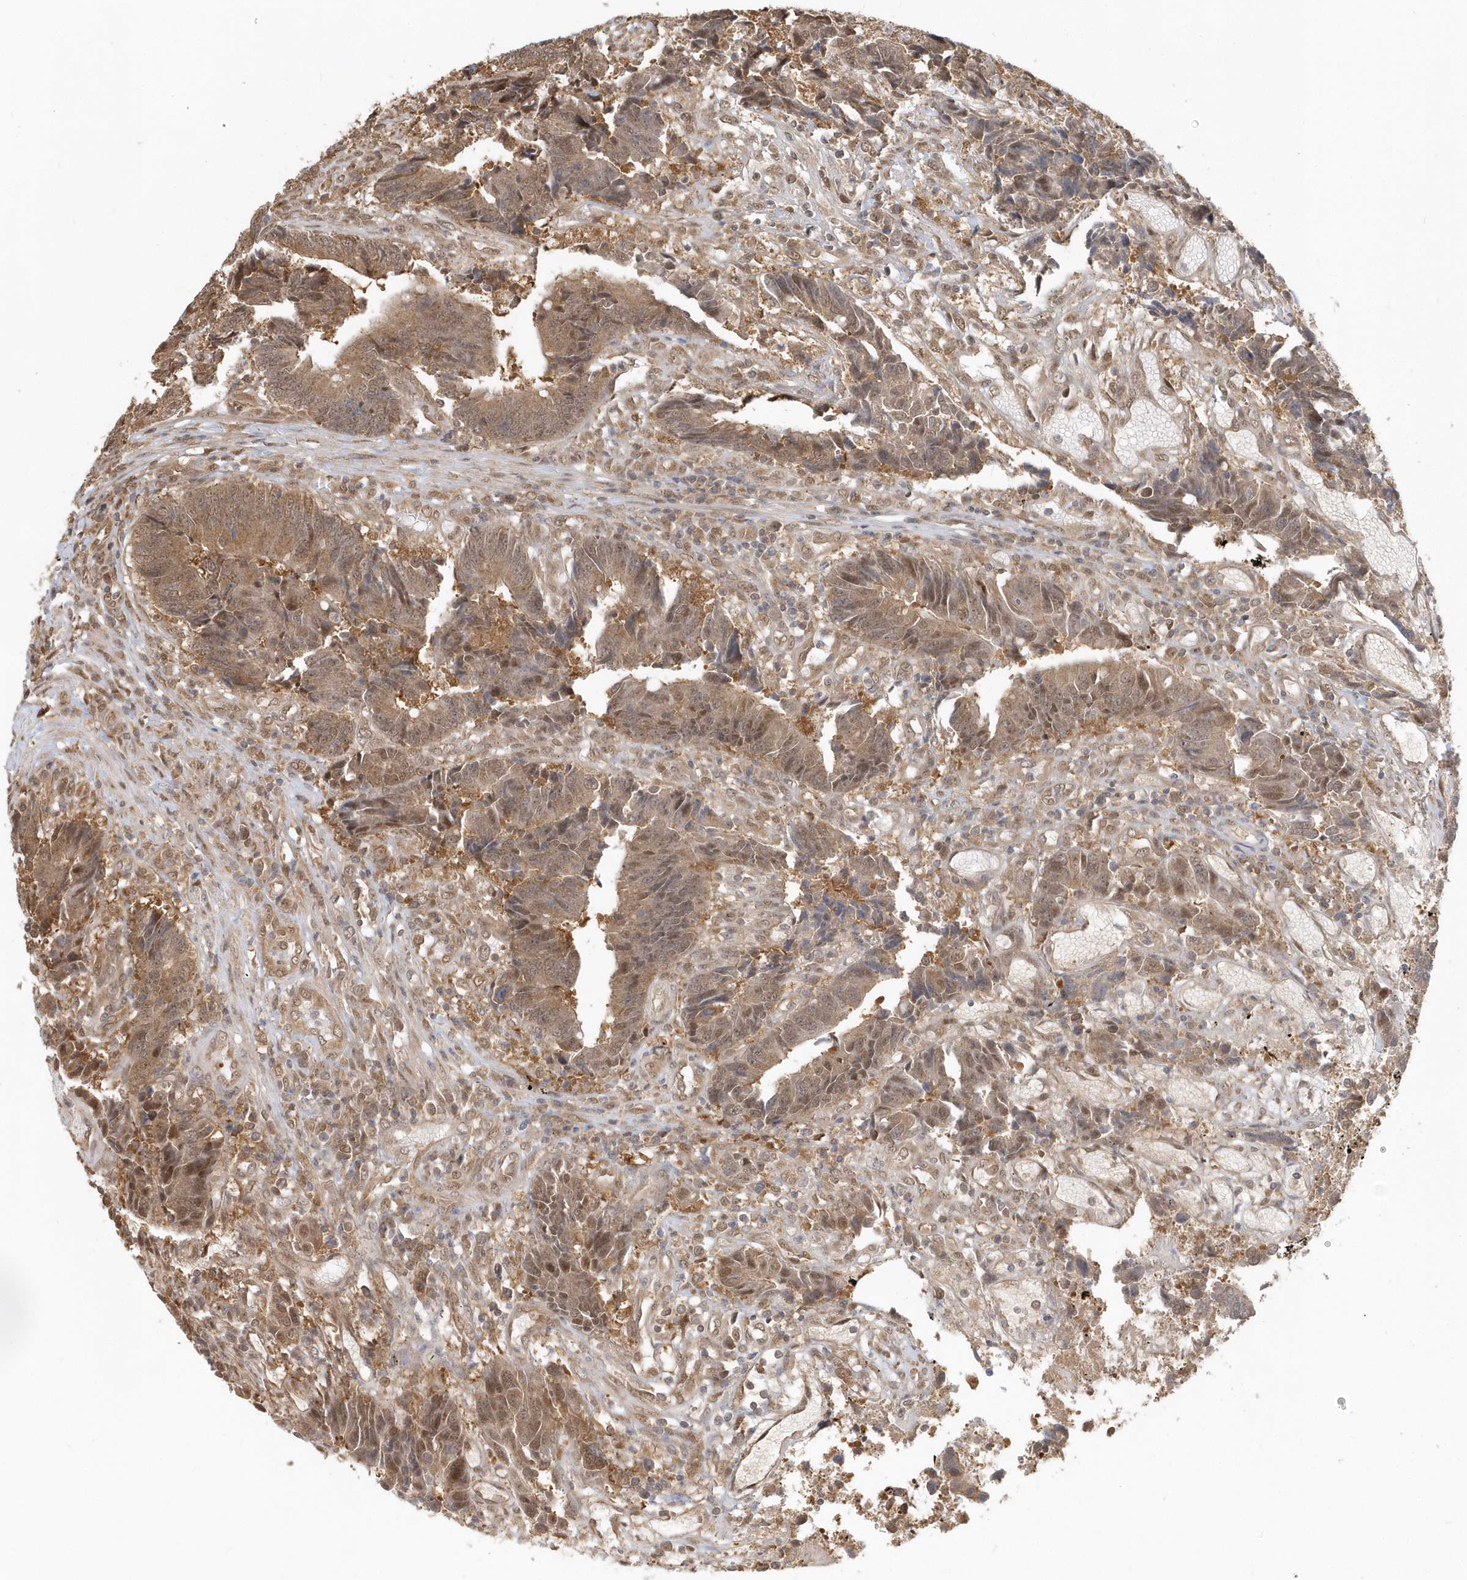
{"staining": {"intensity": "moderate", "quantity": ">75%", "location": "cytoplasmic/membranous,nuclear"}, "tissue": "colorectal cancer", "cell_type": "Tumor cells", "image_type": "cancer", "snomed": [{"axis": "morphology", "description": "Adenocarcinoma, NOS"}, {"axis": "topography", "description": "Rectum"}], "caption": "Human colorectal cancer stained for a protein (brown) exhibits moderate cytoplasmic/membranous and nuclear positive positivity in about >75% of tumor cells.", "gene": "PSMD6", "patient": {"sex": "male", "age": 84}}